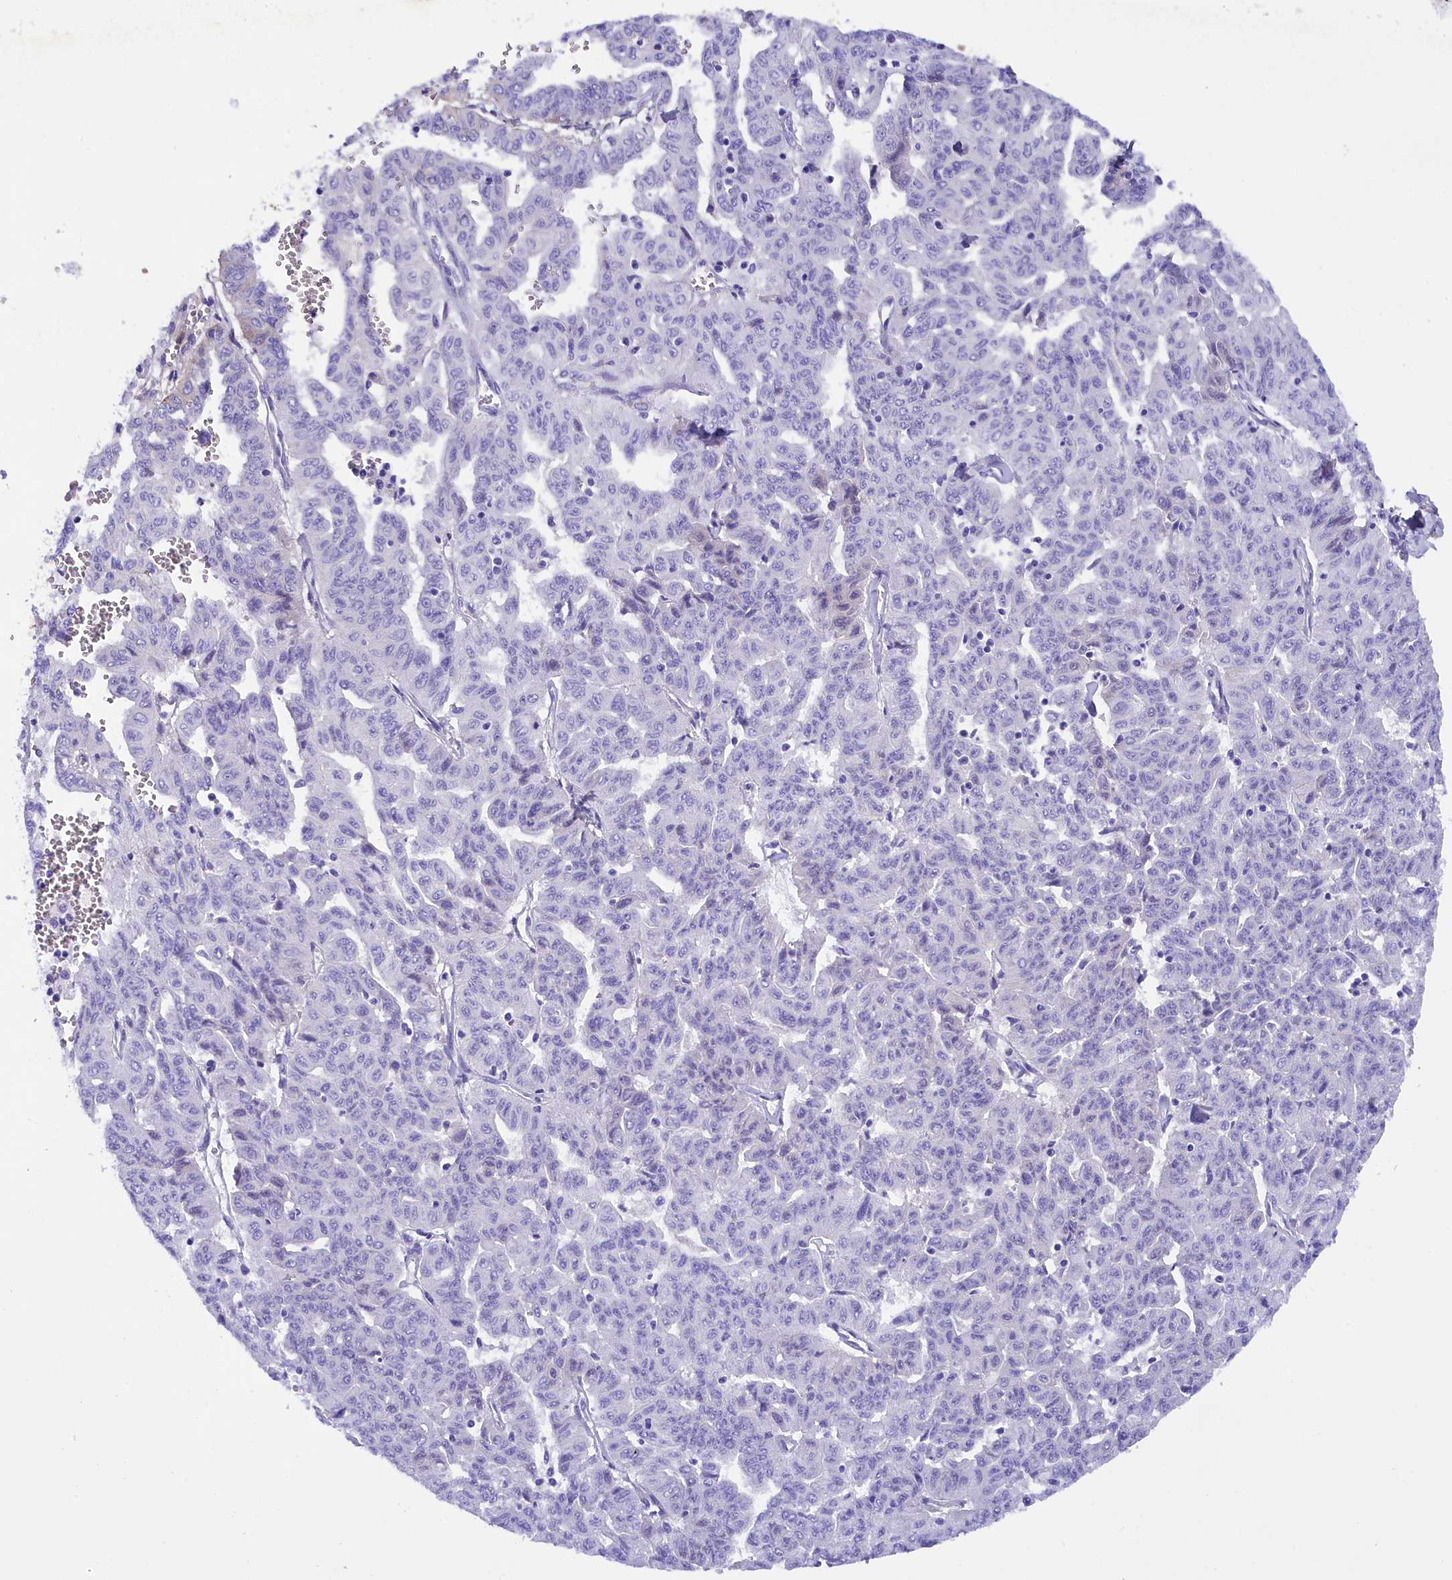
{"staining": {"intensity": "moderate", "quantity": "25%-75%", "location": "cytoplasmic/membranous"}, "tissue": "liver cancer", "cell_type": "Tumor cells", "image_type": "cancer", "snomed": [{"axis": "morphology", "description": "Cholangiocarcinoma"}, {"axis": "topography", "description": "Liver"}], "caption": "Immunohistochemical staining of human cholangiocarcinoma (liver) reveals medium levels of moderate cytoplasmic/membranous expression in about 25%-75% of tumor cells.", "gene": "SOD3", "patient": {"sex": "female", "age": 77}}